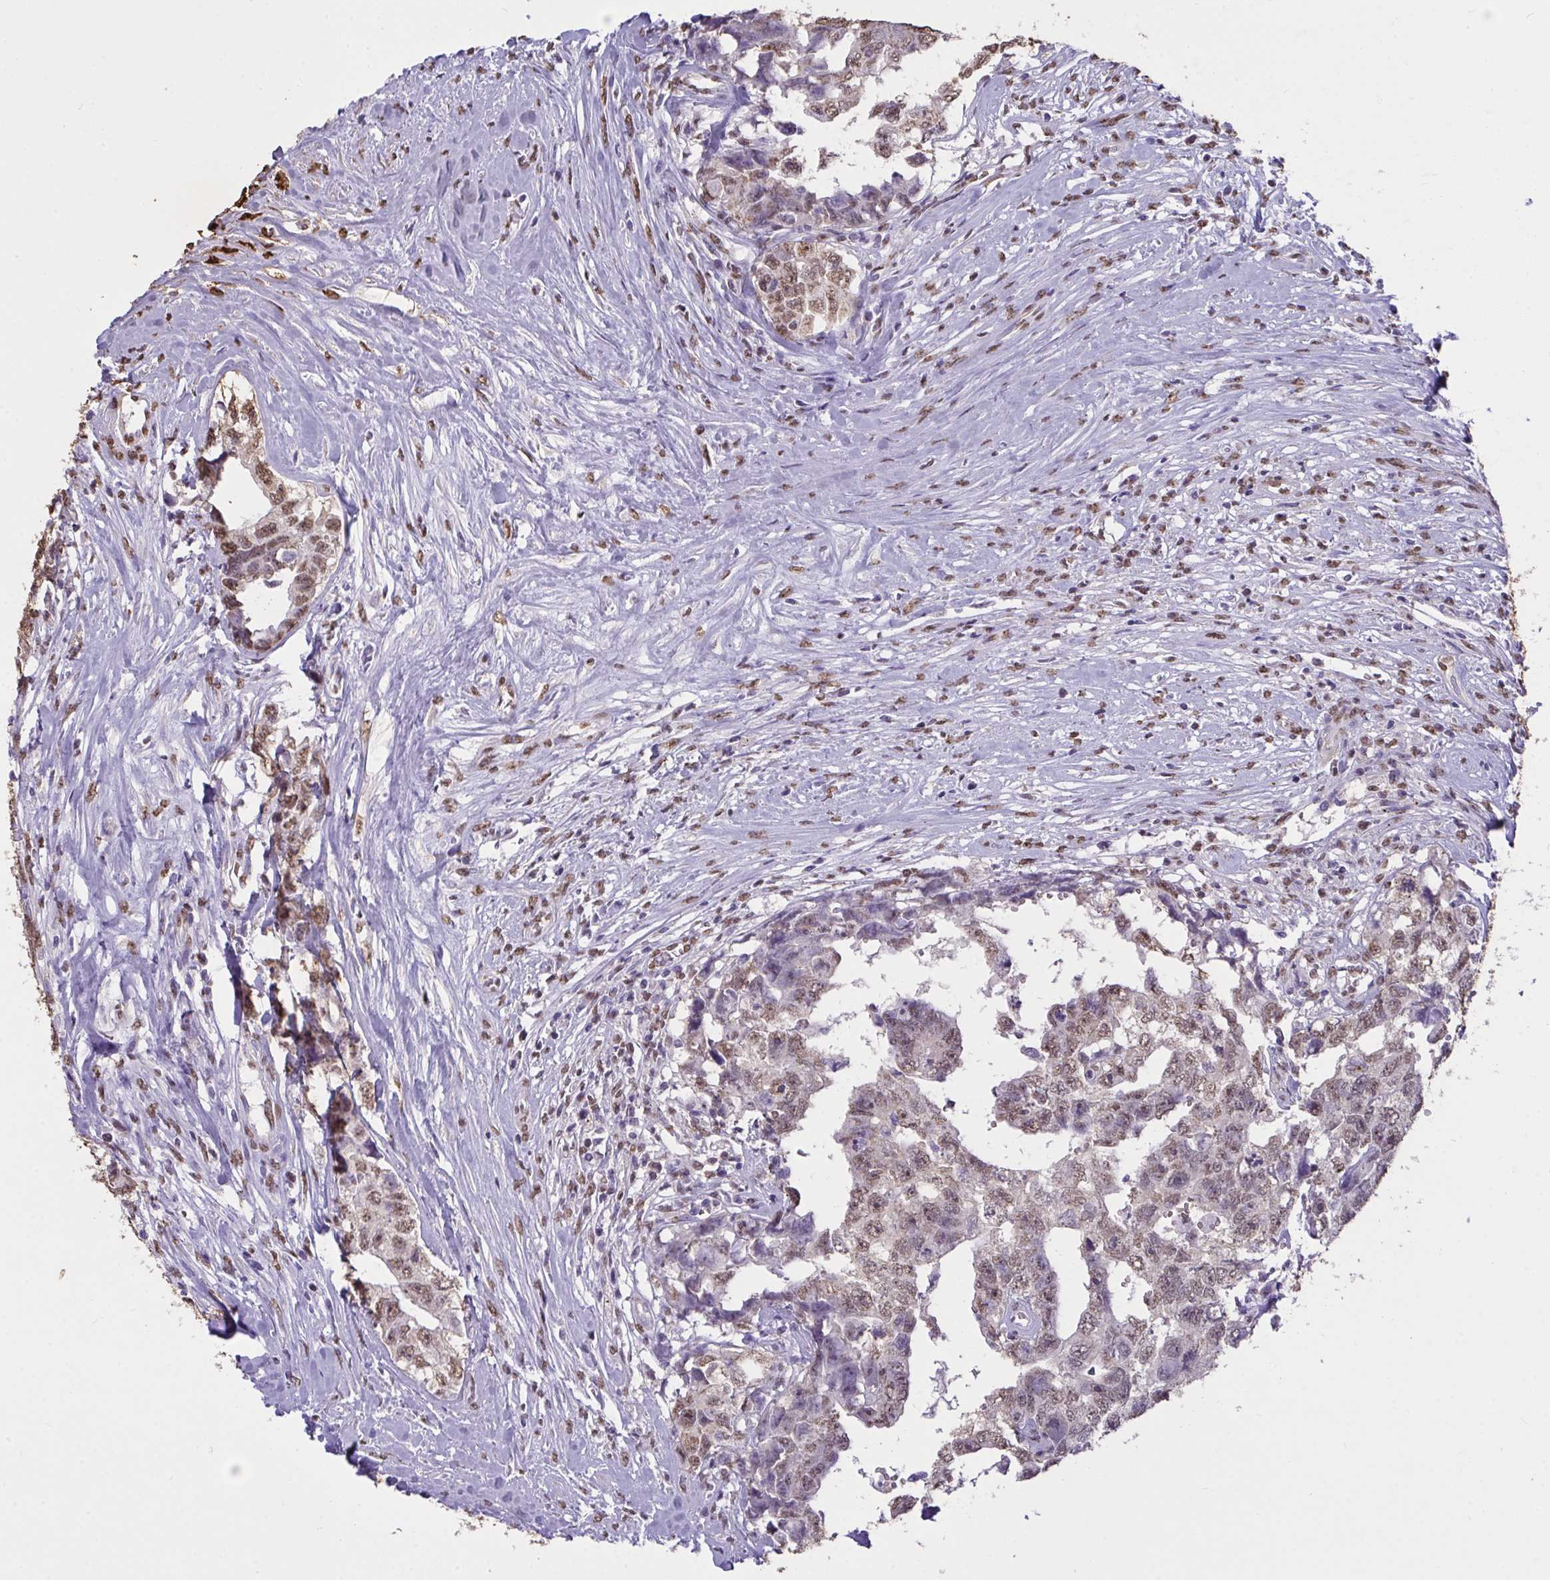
{"staining": {"intensity": "moderate", "quantity": ">75%", "location": "nuclear"}, "tissue": "testis cancer", "cell_type": "Tumor cells", "image_type": "cancer", "snomed": [{"axis": "morphology", "description": "Carcinoma, Embryonal, NOS"}, {"axis": "topography", "description": "Testis"}], "caption": "Testis cancer was stained to show a protein in brown. There is medium levels of moderate nuclear positivity in approximately >75% of tumor cells.", "gene": "SEMA6B", "patient": {"sex": "male", "age": 22}}